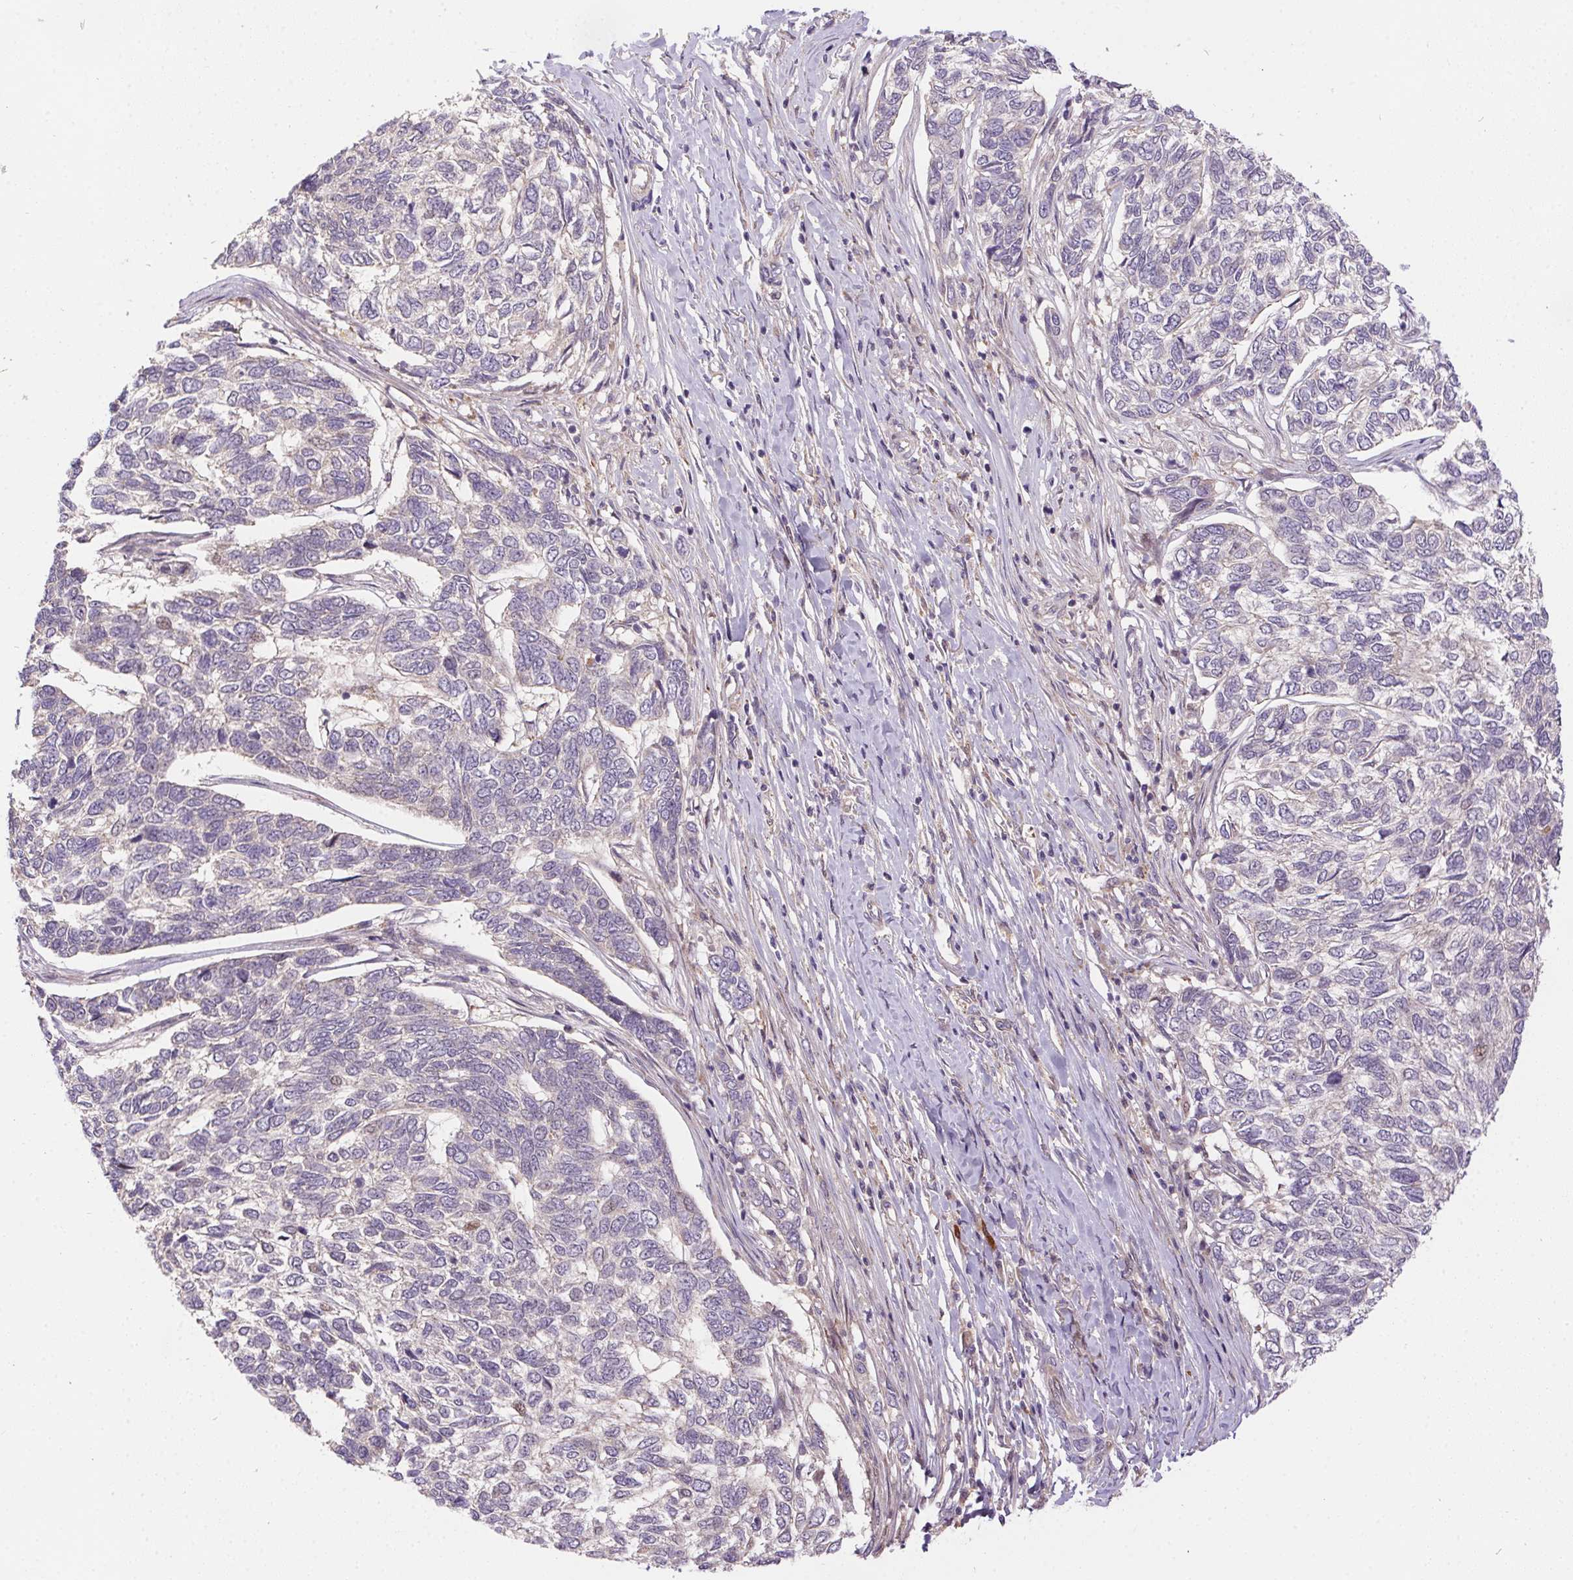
{"staining": {"intensity": "negative", "quantity": "none", "location": "none"}, "tissue": "skin cancer", "cell_type": "Tumor cells", "image_type": "cancer", "snomed": [{"axis": "morphology", "description": "Basal cell carcinoma"}, {"axis": "topography", "description": "Skin"}], "caption": "An IHC micrograph of skin basal cell carcinoma is shown. There is no staining in tumor cells of skin basal cell carcinoma. (DAB (3,3'-diaminobenzidine) immunohistochemistry, high magnification).", "gene": "NUDT16", "patient": {"sex": "female", "age": 65}}